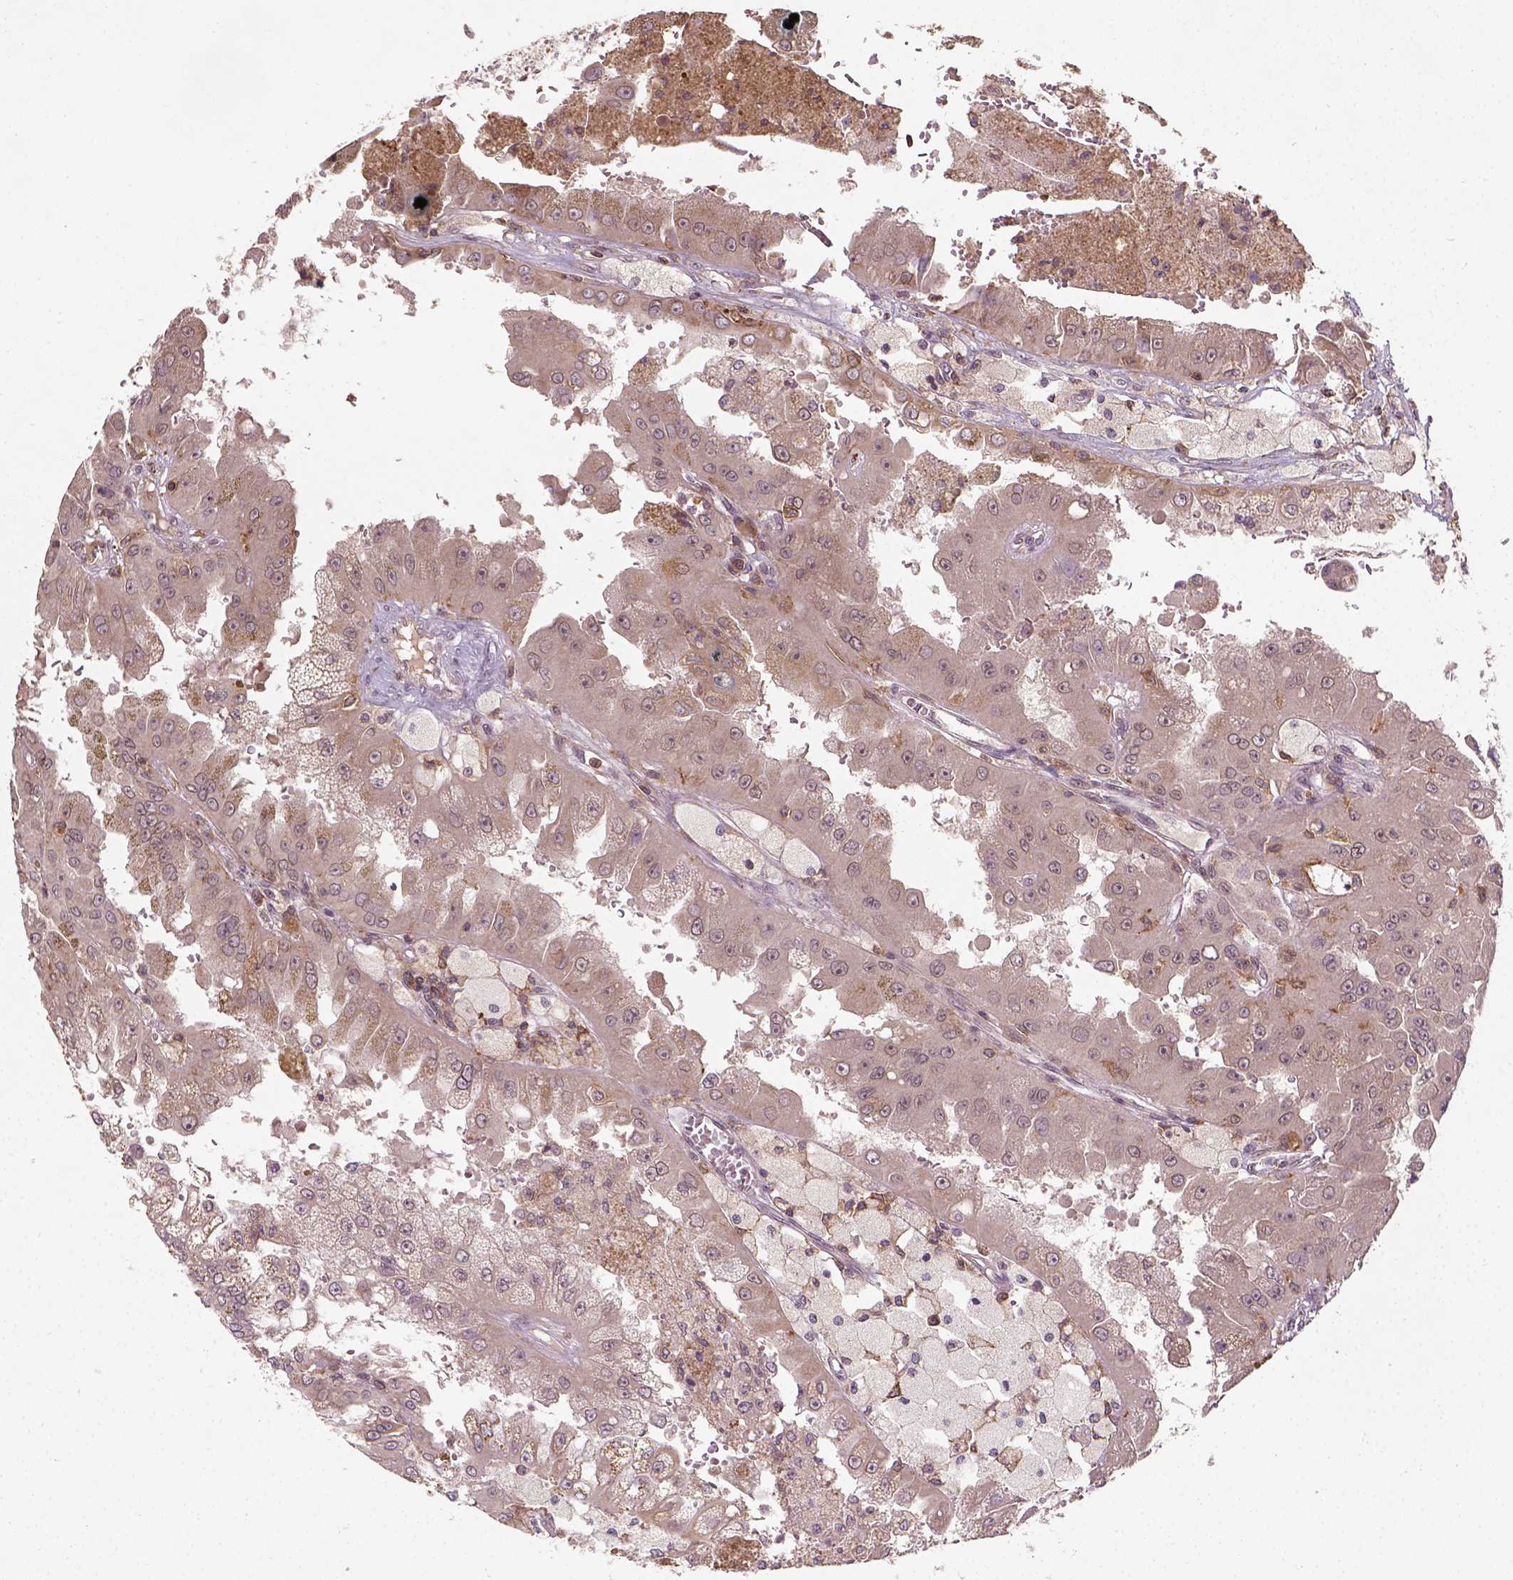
{"staining": {"intensity": "weak", "quantity": "<25%", "location": "cytoplasmic/membranous"}, "tissue": "renal cancer", "cell_type": "Tumor cells", "image_type": "cancer", "snomed": [{"axis": "morphology", "description": "Adenocarcinoma, NOS"}, {"axis": "topography", "description": "Kidney"}], "caption": "Immunohistochemistry of human renal cancer (adenocarcinoma) reveals no expression in tumor cells. (Stains: DAB (3,3'-diaminobenzidine) IHC with hematoxylin counter stain, Microscopy: brightfield microscopy at high magnification).", "gene": "CAMKK1", "patient": {"sex": "male", "age": 58}}